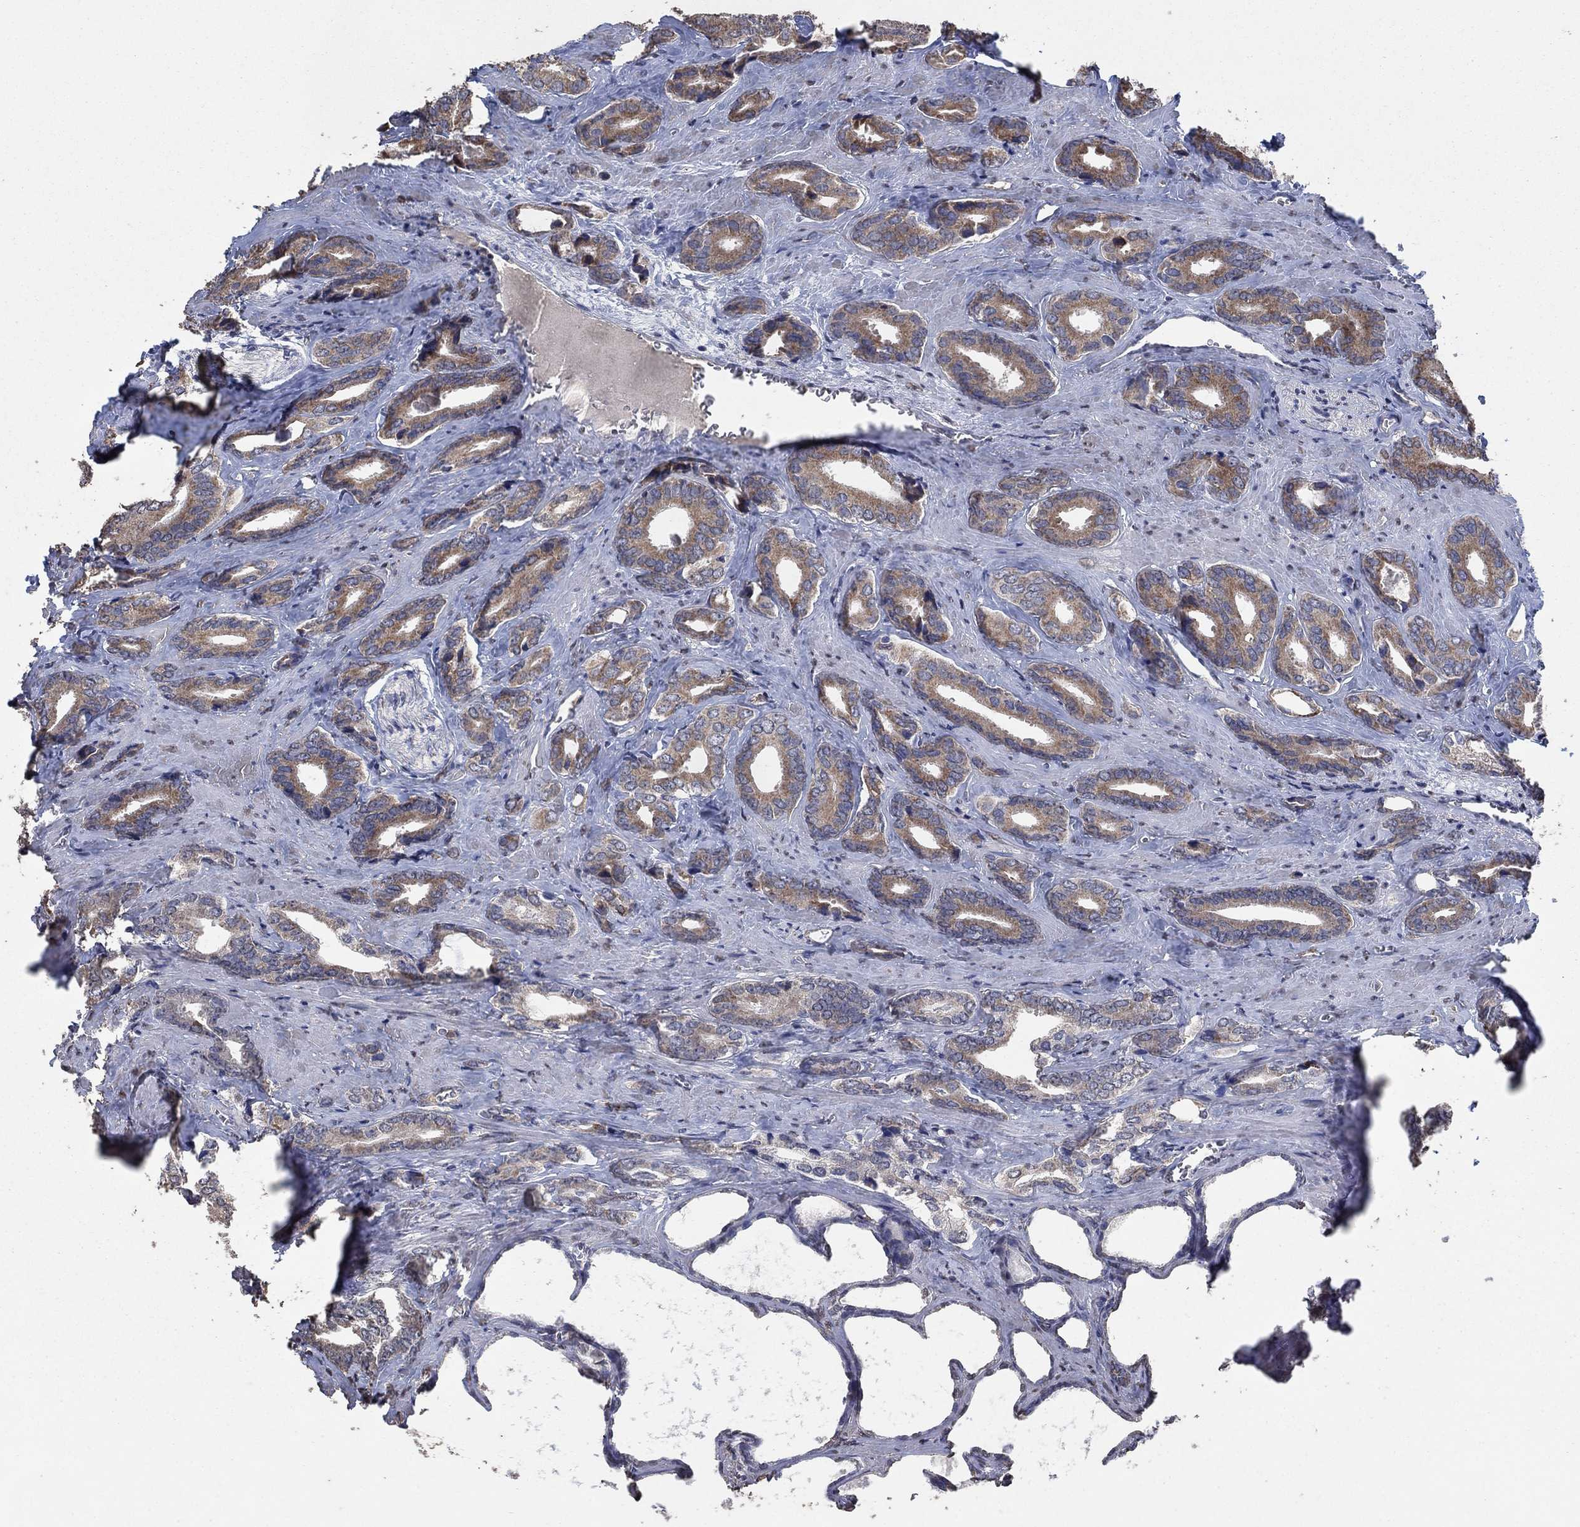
{"staining": {"intensity": "weak", "quantity": ">75%", "location": "cytoplasmic/membranous"}, "tissue": "prostate cancer", "cell_type": "Tumor cells", "image_type": "cancer", "snomed": [{"axis": "morphology", "description": "Adenocarcinoma, NOS"}, {"axis": "topography", "description": "Prostate"}], "caption": "Protein staining by immunohistochemistry exhibits weak cytoplasmic/membranous staining in approximately >75% of tumor cells in prostate adenocarcinoma.", "gene": "MRPS24", "patient": {"sex": "male", "age": 66}}